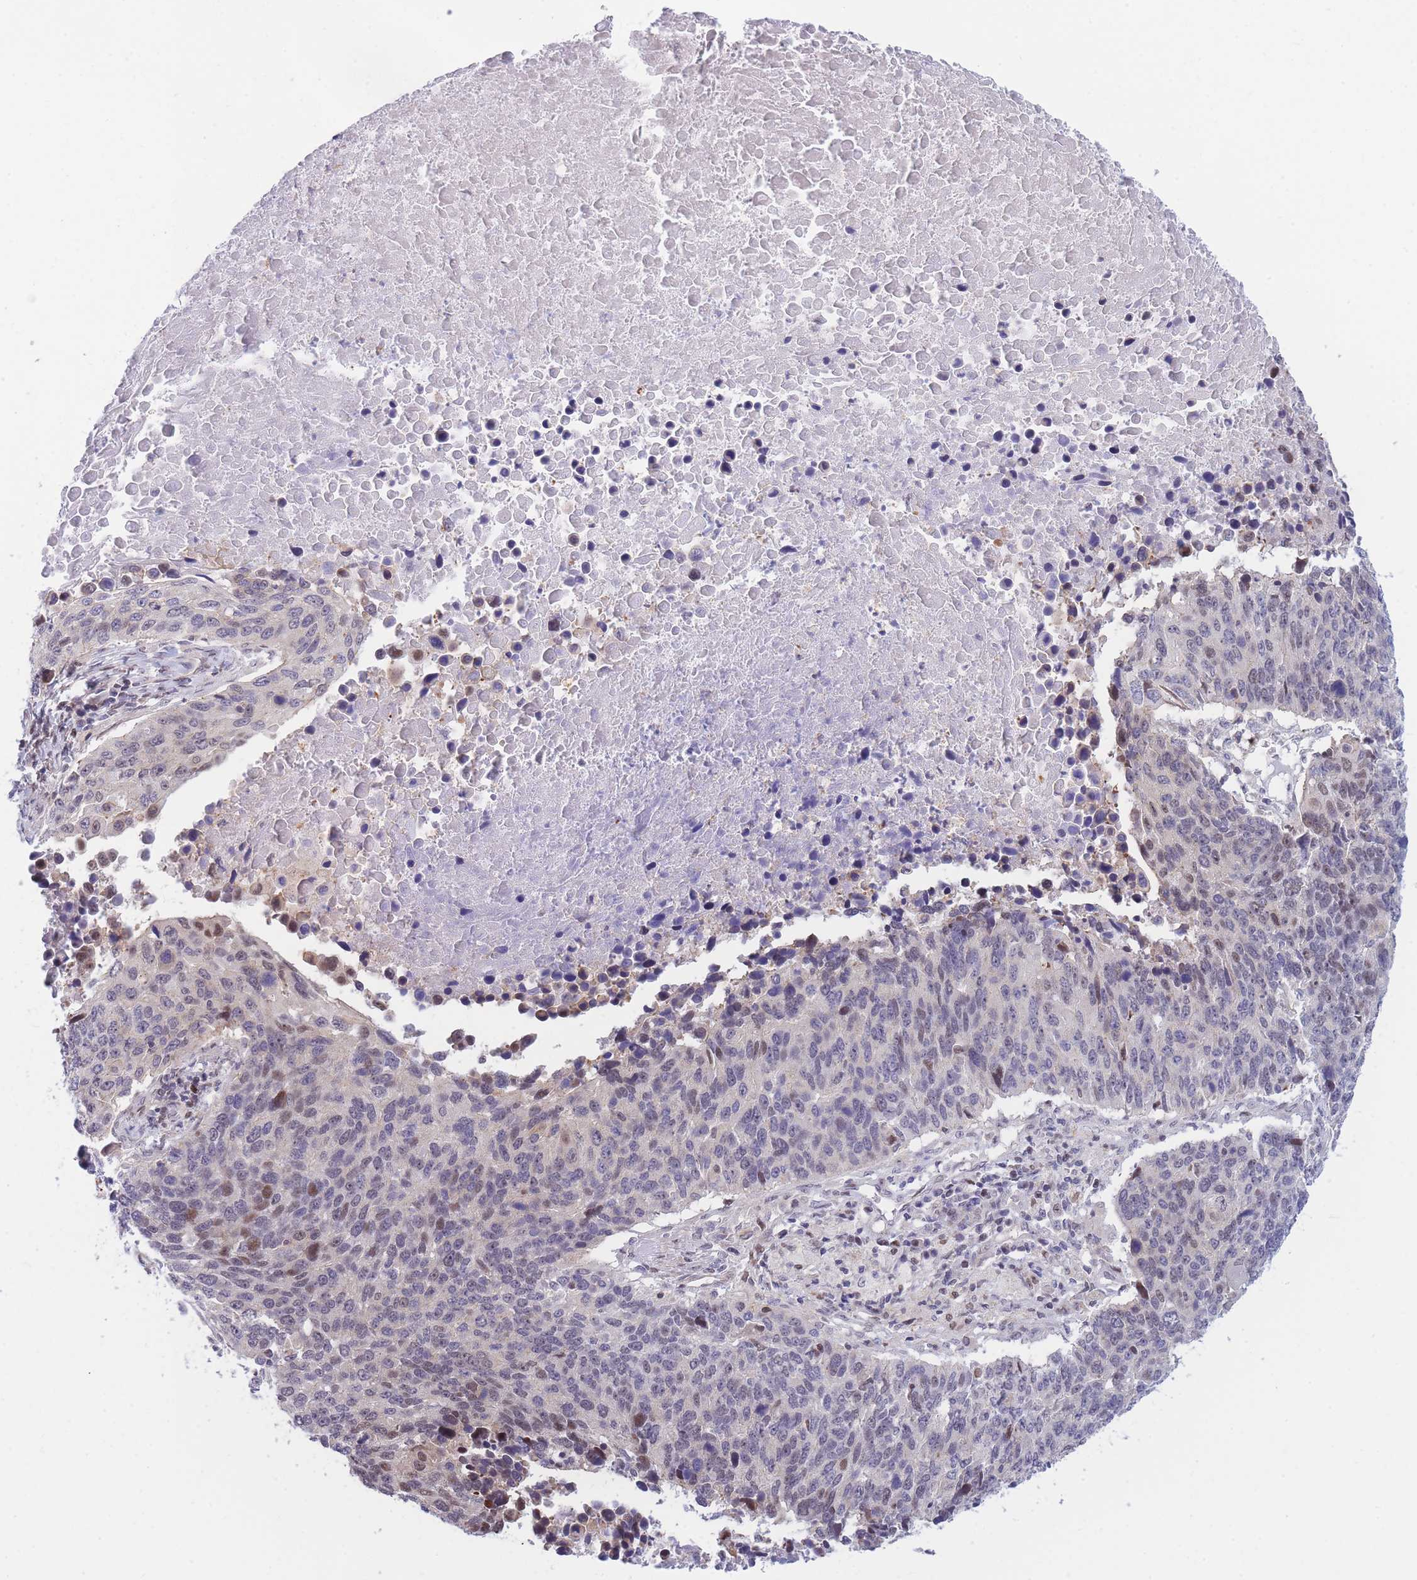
{"staining": {"intensity": "moderate", "quantity": "<25%", "location": "nuclear"}, "tissue": "lung cancer", "cell_type": "Tumor cells", "image_type": "cancer", "snomed": [{"axis": "morphology", "description": "Normal tissue, NOS"}, {"axis": "morphology", "description": "Squamous cell carcinoma, NOS"}, {"axis": "topography", "description": "Lymph node"}, {"axis": "topography", "description": "Lung"}], "caption": "Lung squamous cell carcinoma was stained to show a protein in brown. There is low levels of moderate nuclear staining in about <25% of tumor cells.", "gene": "CRACD", "patient": {"sex": "male", "age": 66}}